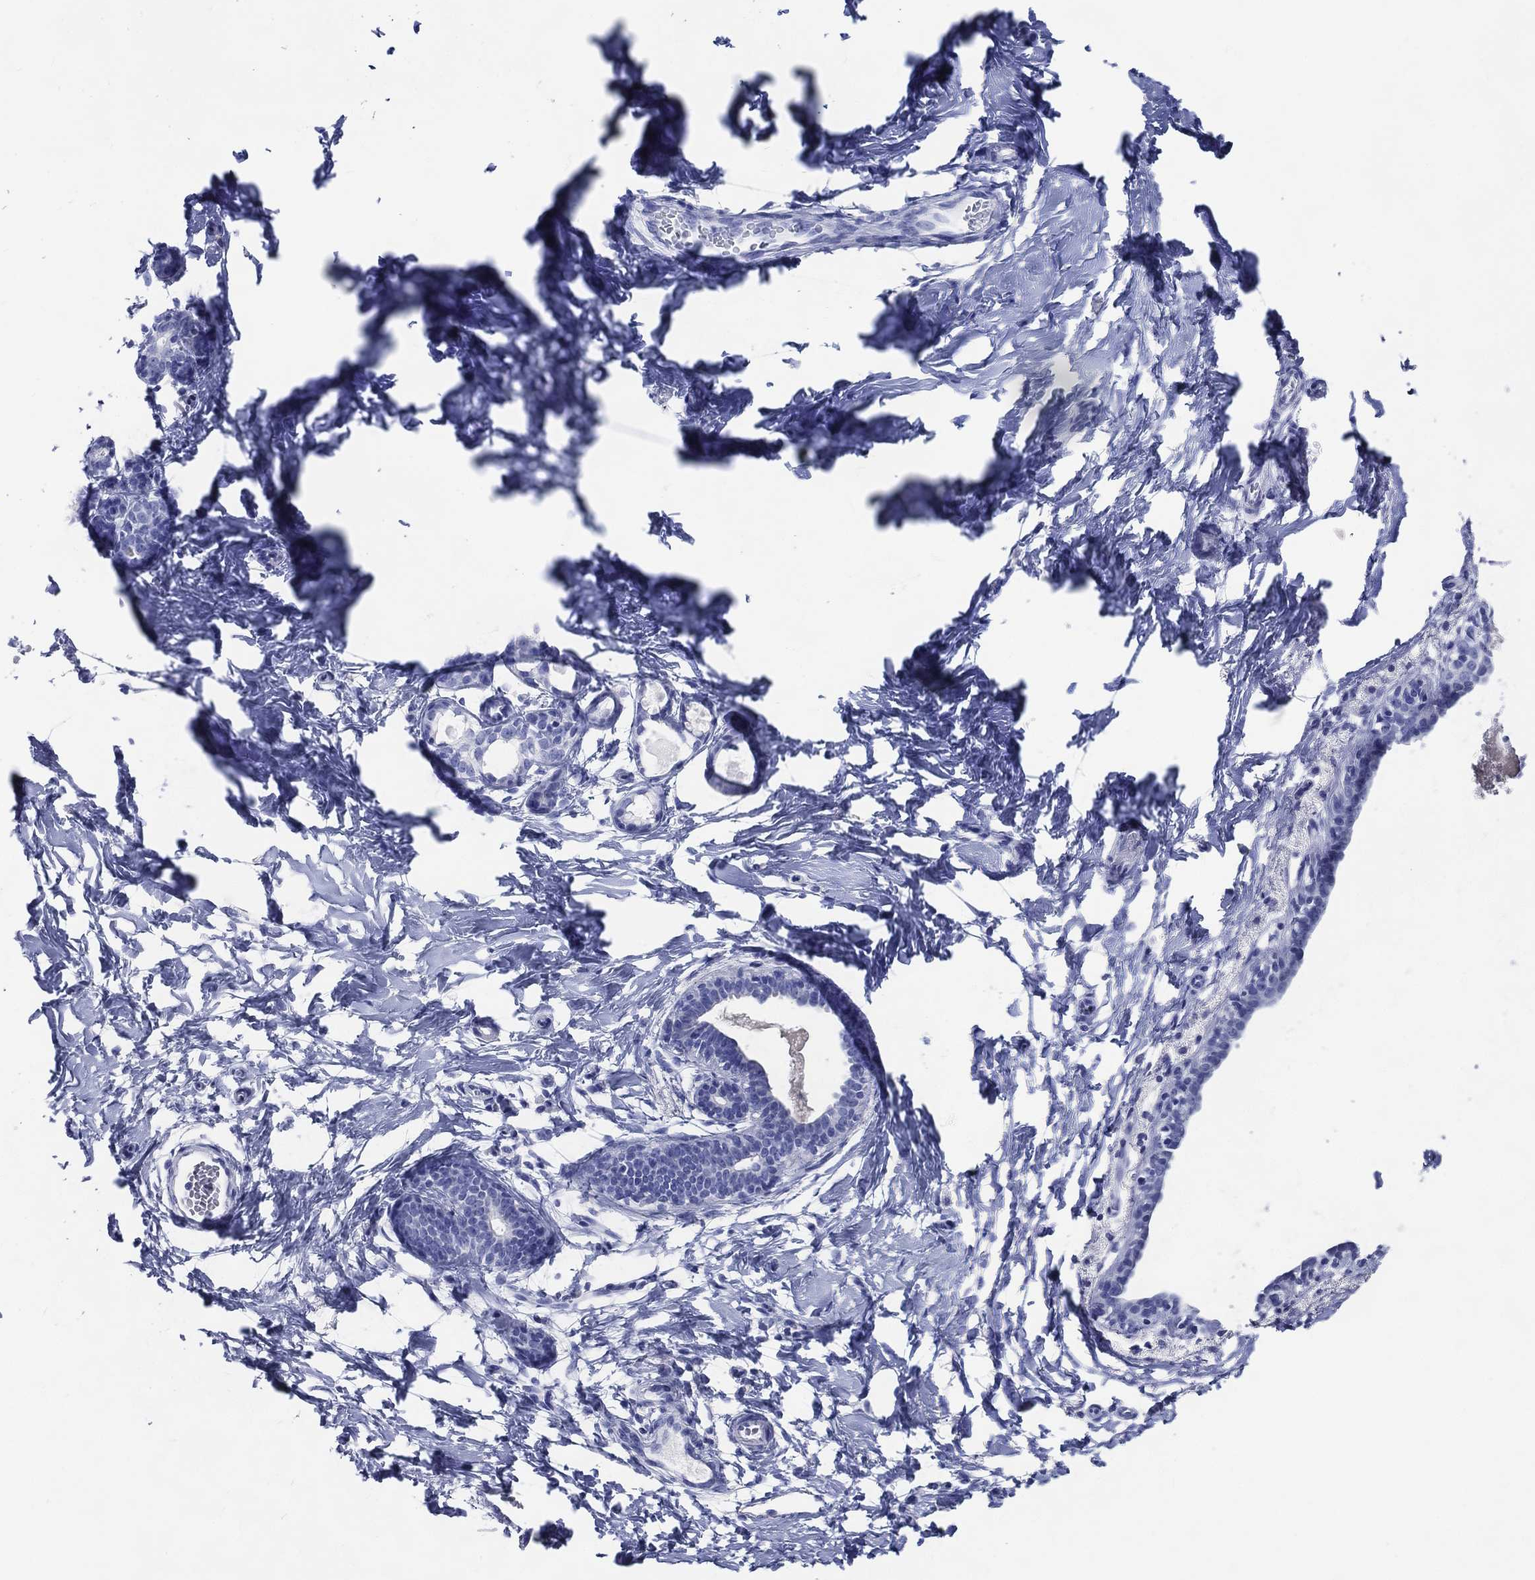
{"staining": {"intensity": "negative", "quantity": "none", "location": "none"}, "tissue": "breast", "cell_type": "Adipocytes", "image_type": "normal", "snomed": [{"axis": "morphology", "description": "Normal tissue, NOS"}, {"axis": "topography", "description": "Breast"}], "caption": "Protein analysis of unremarkable breast shows no significant staining in adipocytes. Brightfield microscopy of immunohistochemistry (IHC) stained with DAB (brown) and hematoxylin (blue), captured at high magnification.", "gene": "ACE2", "patient": {"sex": "female", "age": 37}}